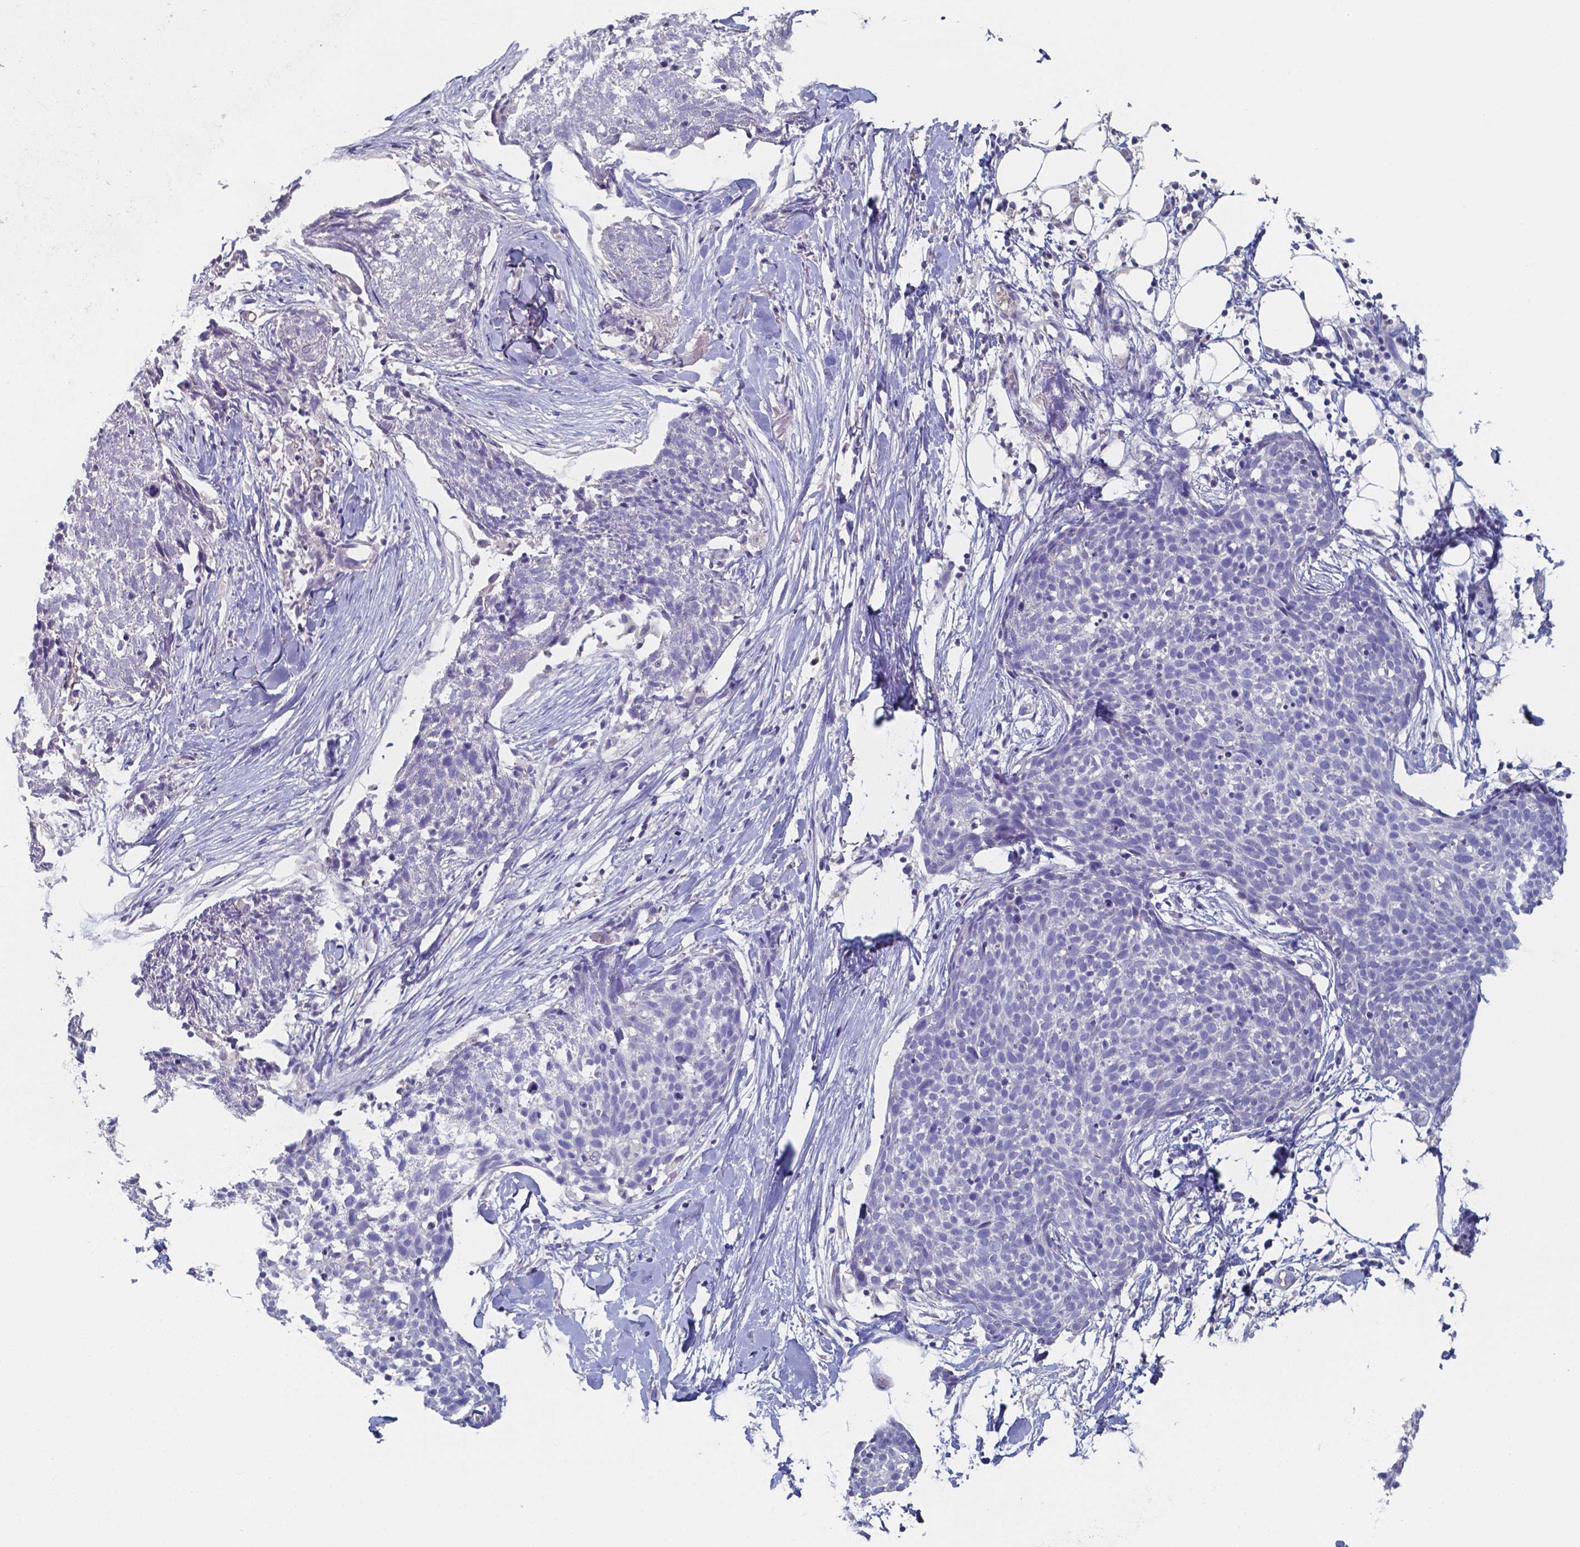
{"staining": {"intensity": "negative", "quantity": "none", "location": "none"}, "tissue": "skin cancer", "cell_type": "Tumor cells", "image_type": "cancer", "snomed": [{"axis": "morphology", "description": "Squamous cell carcinoma, NOS"}, {"axis": "topography", "description": "Skin"}, {"axis": "topography", "description": "Vulva"}], "caption": "Immunohistochemistry (IHC) histopathology image of neoplastic tissue: human squamous cell carcinoma (skin) stained with DAB (3,3'-diaminobenzidine) exhibits no significant protein positivity in tumor cells. (DAB (3,3'-diaminobenzidine) immunohistochemistry with hematoxylin counter stain).", "gene": "BTBD17", "patient": {"sex": "female", "age": 75}}